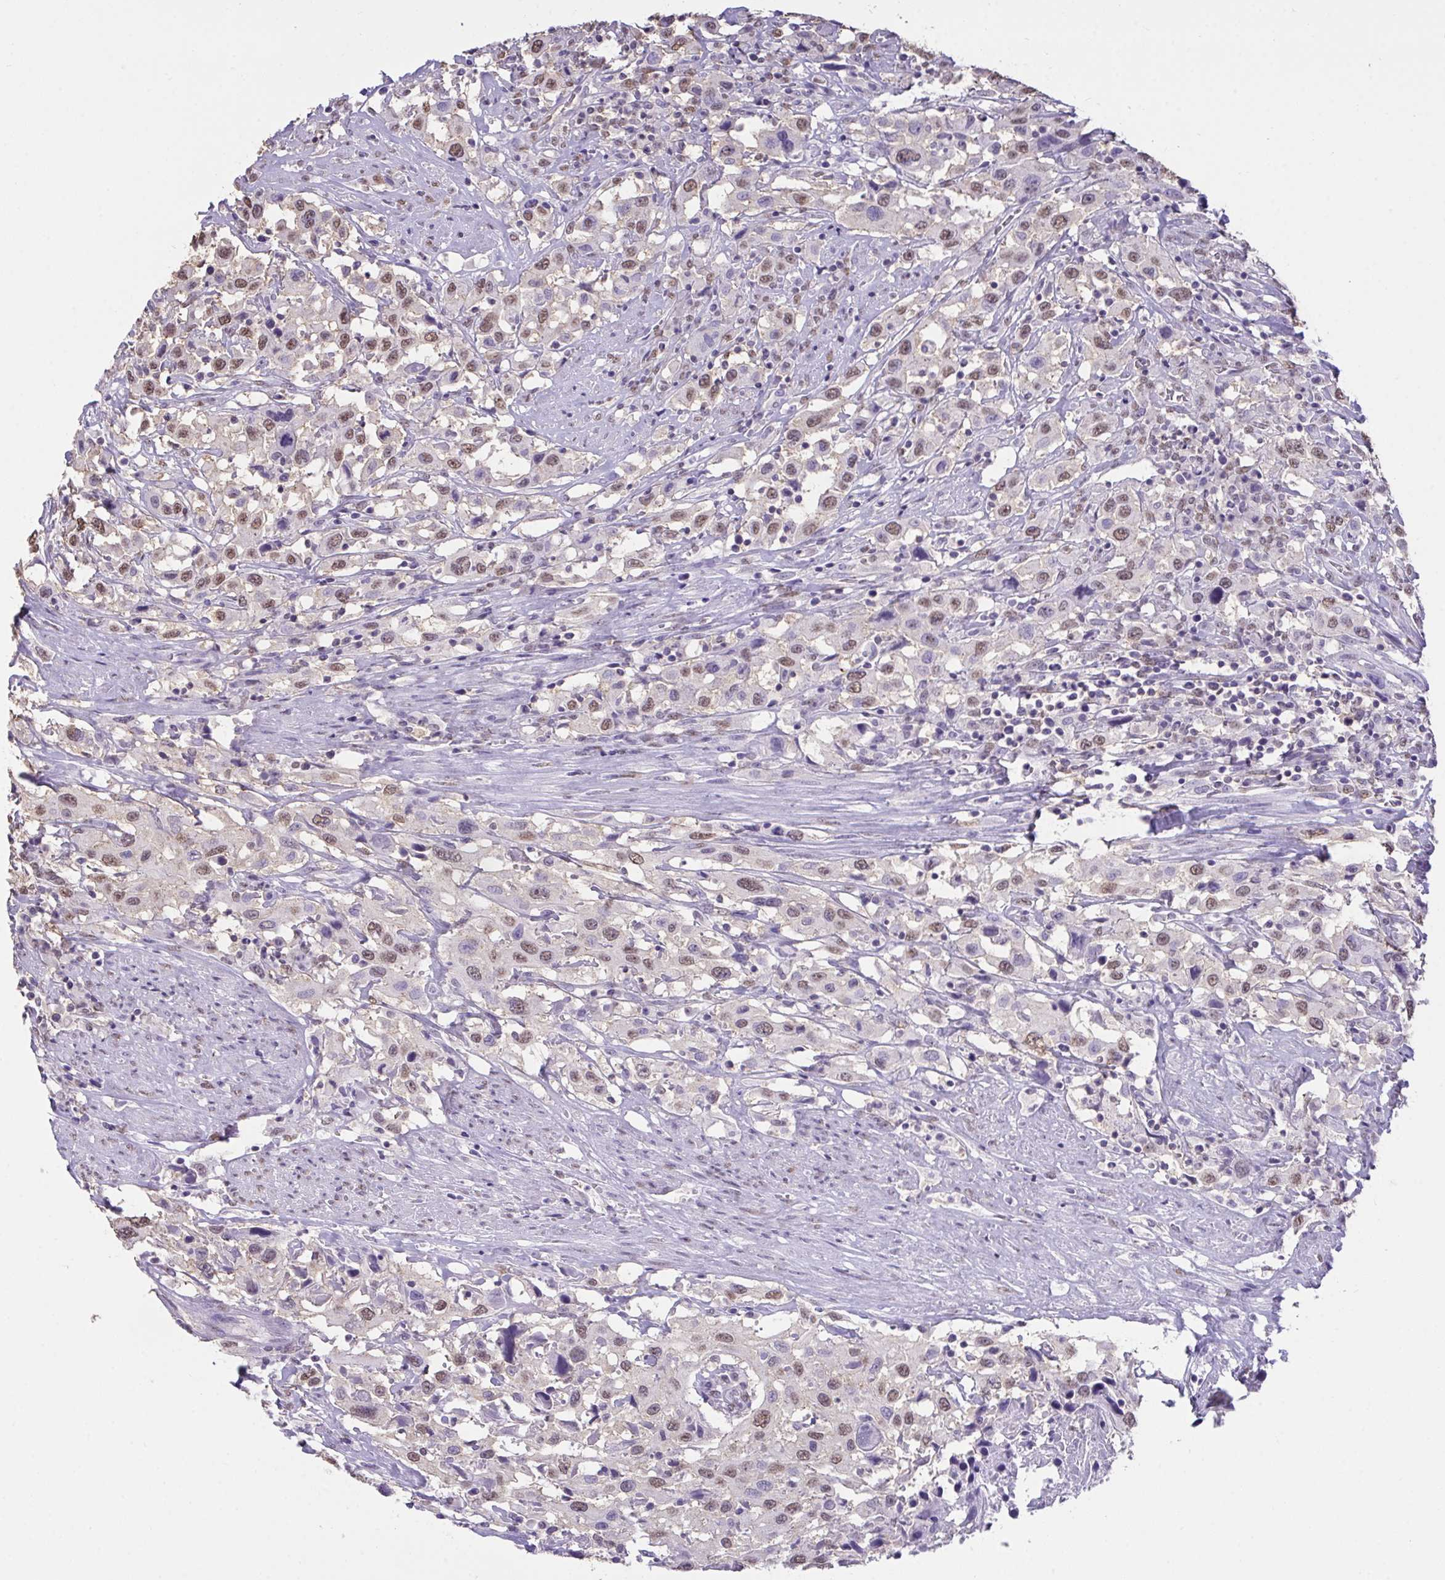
{"staining": {"intensity": "moderate", "quantity": "25%-75%", "location": "nuclear"}, "tissue": "urothelial cancer", "cell_type": "Tumor cells", "image_type": "cancer", "snomed": [{"axis": "morphology", "description": "Urothelial carcinoma, High grade"}, {"axis": "topography", "description": "Urinary bladder"}], "caption": "About 25%-75% of tumor cells in human high-grade urothelial carcinoma reveal moderate nuclear protein positivity as visualized by brown immunohistochemical staining.", "gene": "SEMA6B", "patient": {"sex": "male", "age": 61}}